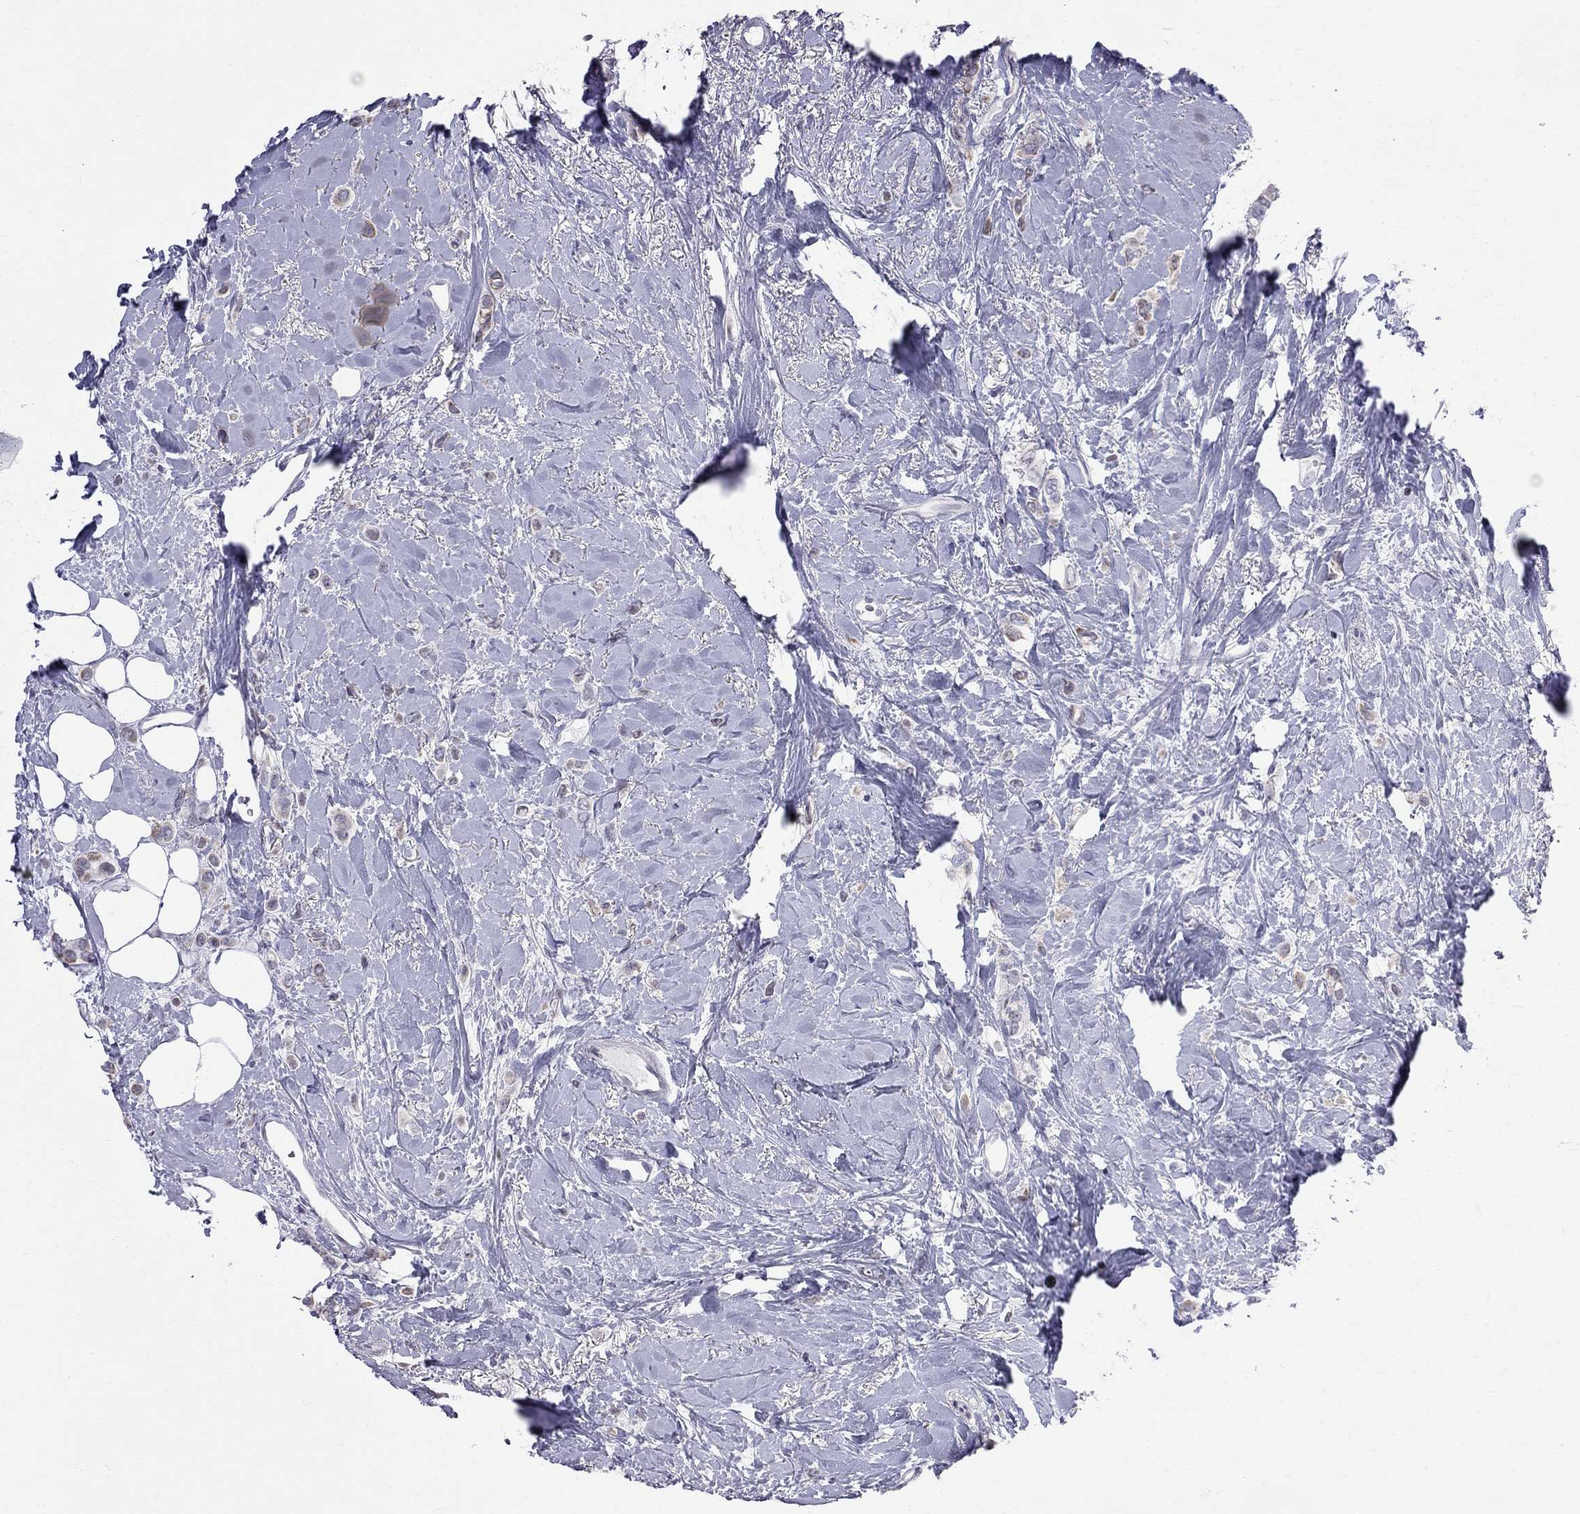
{"staining": {"intensity": "weak", "quantity": ">75%", "location": "cytoplasmic/membranous"}, "tissue": "breast cancer", "cell_type": "Tumor cells", "image_type": "cancer", "snomed": [{"axis": "morphology", "description": "Lobular carcinoma"}, {"axis": "topography", "description": "Breast"}], "caption": "Human breast lobular carcinoma stained with a protein marker shows weak staining in tumor cells.", "gene": "MUC15", "patient": {"sex": "female", "age": 66}}